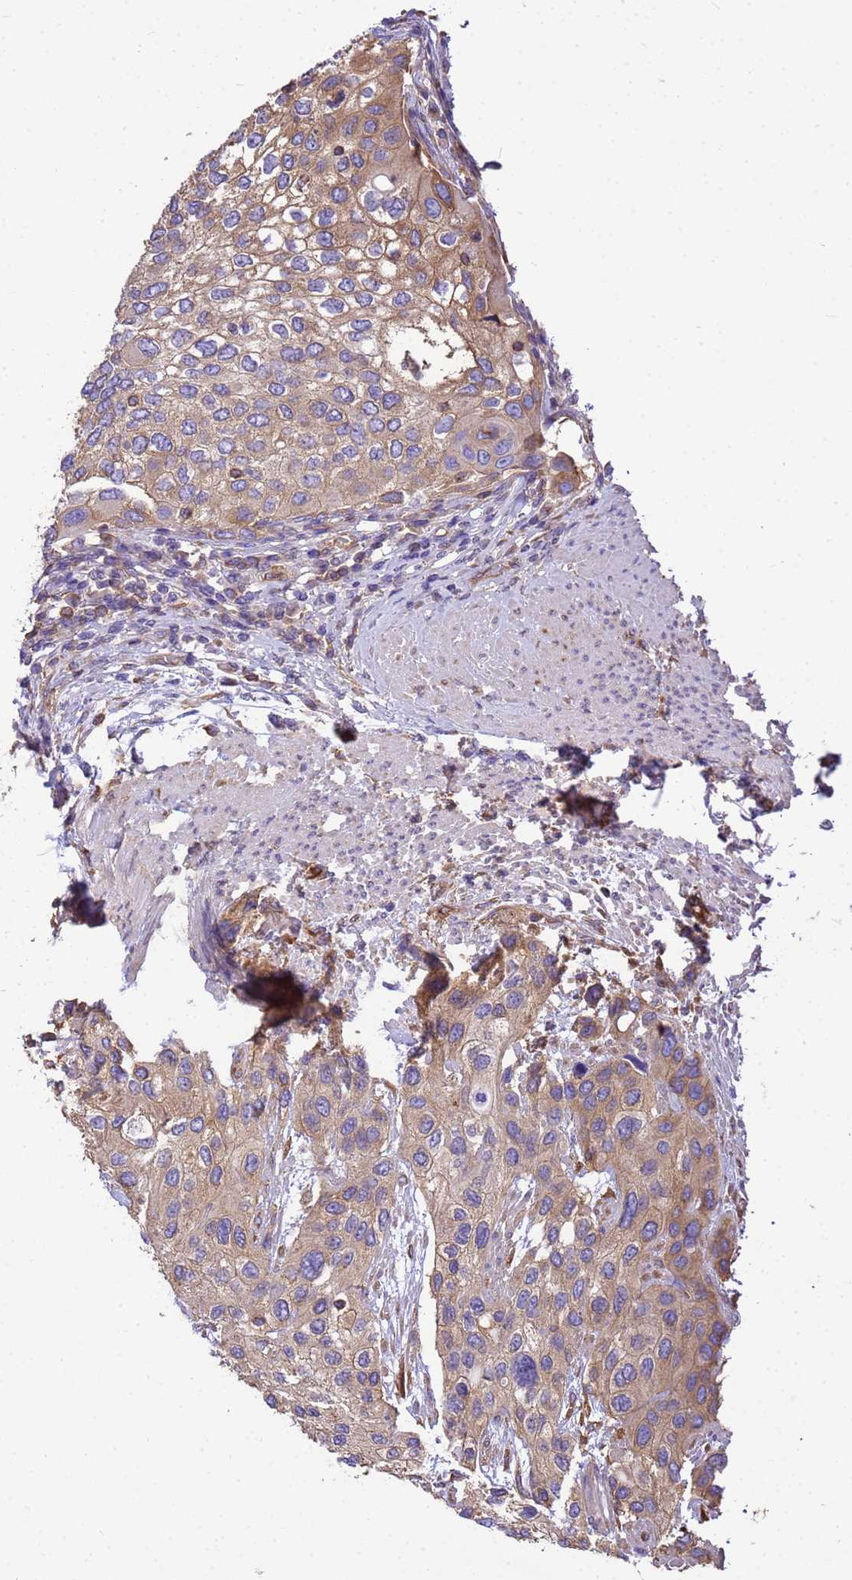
{"staining": {"intensity": "moderate", "quantity": ">75%", "location": "cytoplasmic/membranous"}, "tissue": "urothelial cancer", "cell_type": "Tumor cells", "image_type": "cancer", "snomed": [{"axis": "morphology", "description": "Normal tissue, NOS"}, {"axis": "morphology", "description": "Urothelial carcinoma, High grade"}, {"axis": "topography", "description": "Vascular tissue"}, {"axis": "topography", "description": "Urinary bladder"}], "caption": "DAB (3,3'-diaminobenzidine) immunohistochemical staining of human urothelial carcinoma (high-grade) reveals moderate cytoplasmic/membranous protein positivity in approximately >75% of tumor cells. (IHC, brightfield microscopy, high magnification).", "gene": "TUBB1", "patient": {"sex": "female", "age": 56}}